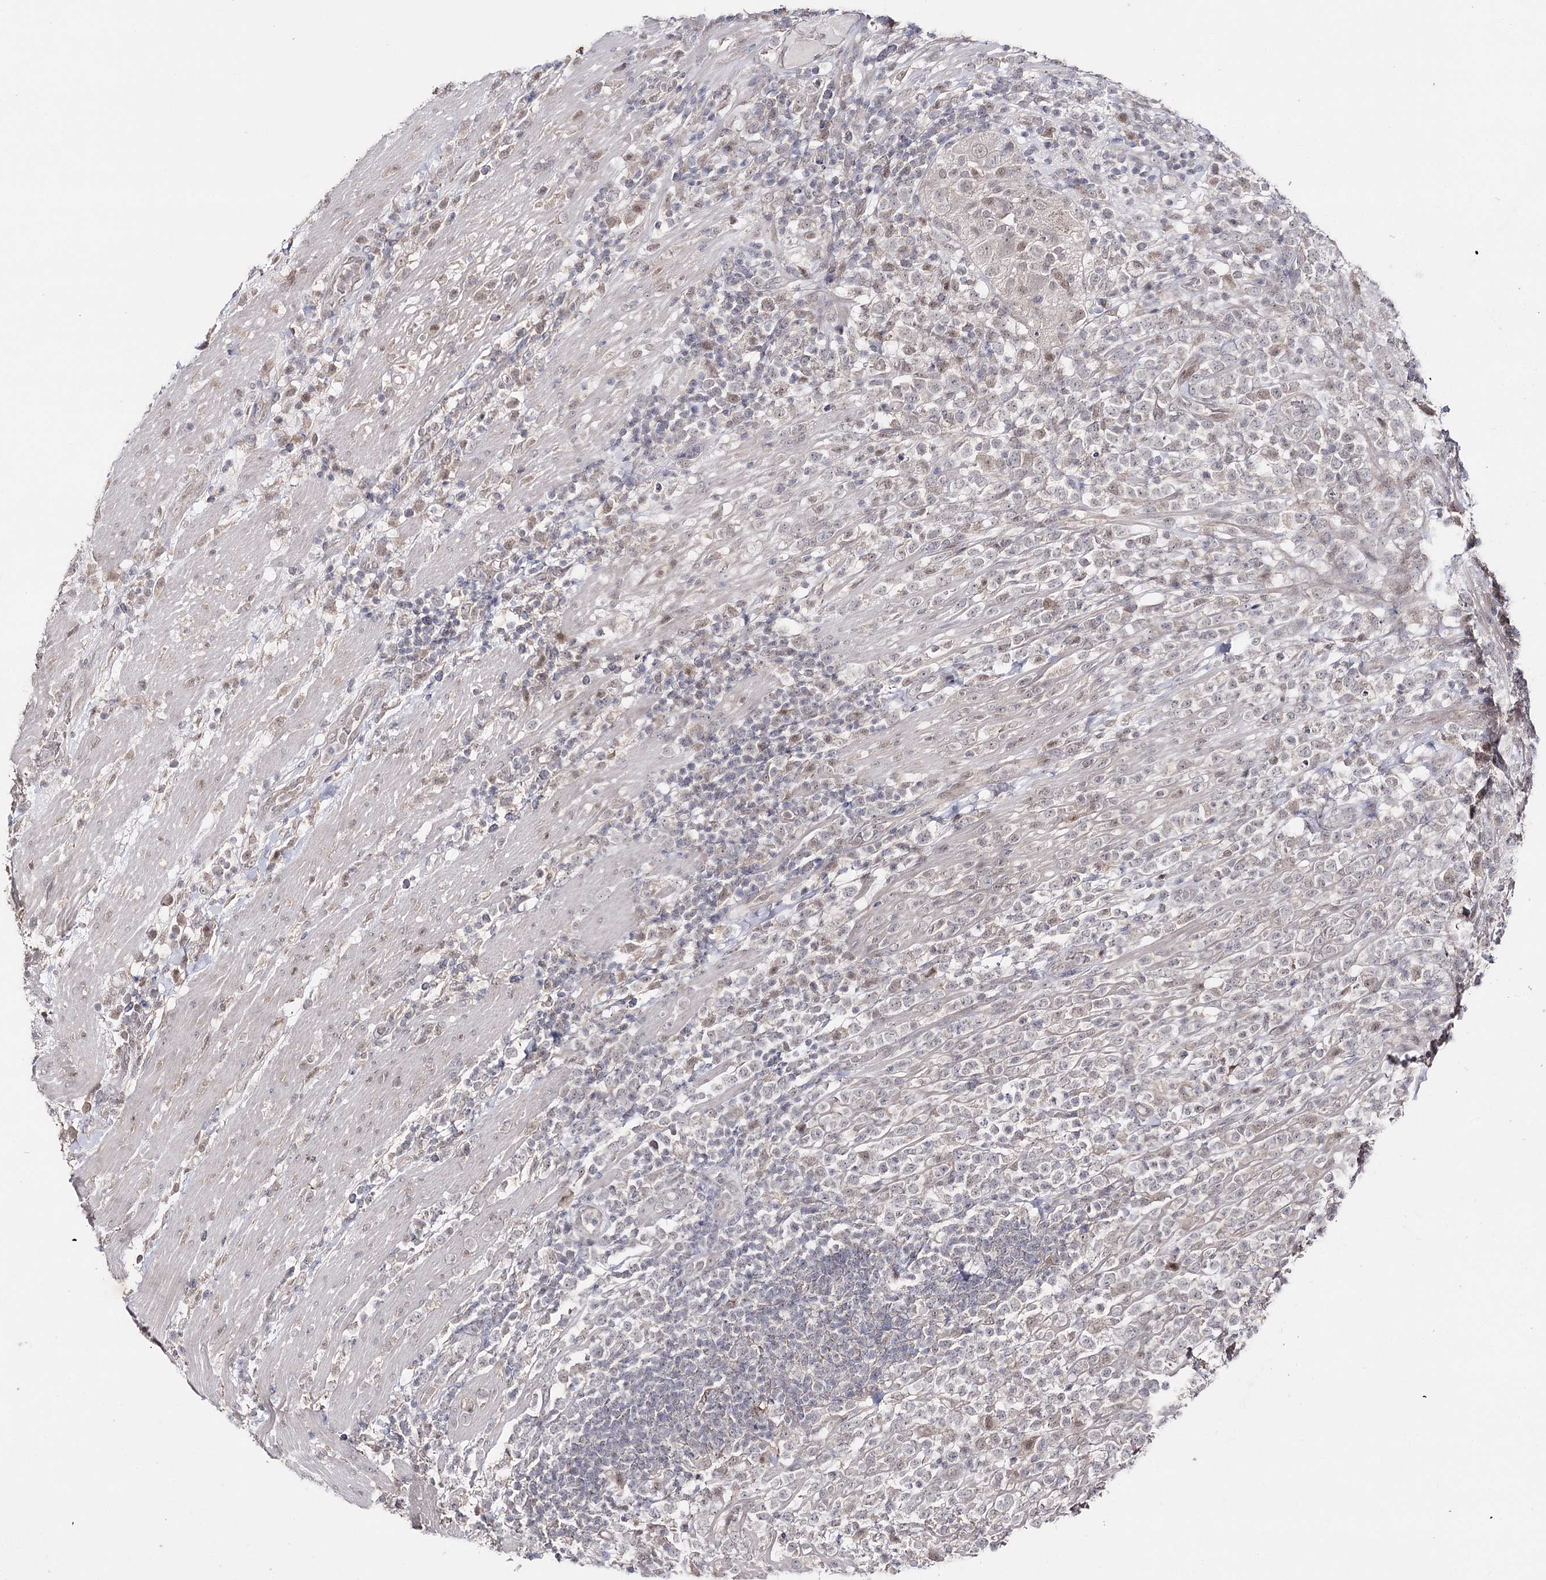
{"staining": {"intensity": "negative", "quantity": "none", "location": "none"}, "tissue": "lymphoma", "cell_type": "Tumor cells", "image_type": "cancer", "snomed": [{"axis": "morphology", "description": "Malignant lymphoma, non-Hodgkin's type, High grade"}, {"axis": "topography", "description": "Colon"}], "caption": "Immunohistochemical staining of human high-grade malignant lymphoma, non-Hodgkin's type displays no significant expression in tumor cells. Brightfield microscopy of immunohistochemistry (IHC) stained with DAB (brown) and hematoxylin (blue), captured at high magnification.", "gene": "HSD11B2", "patient": {"sex": "female", "age": 53}}